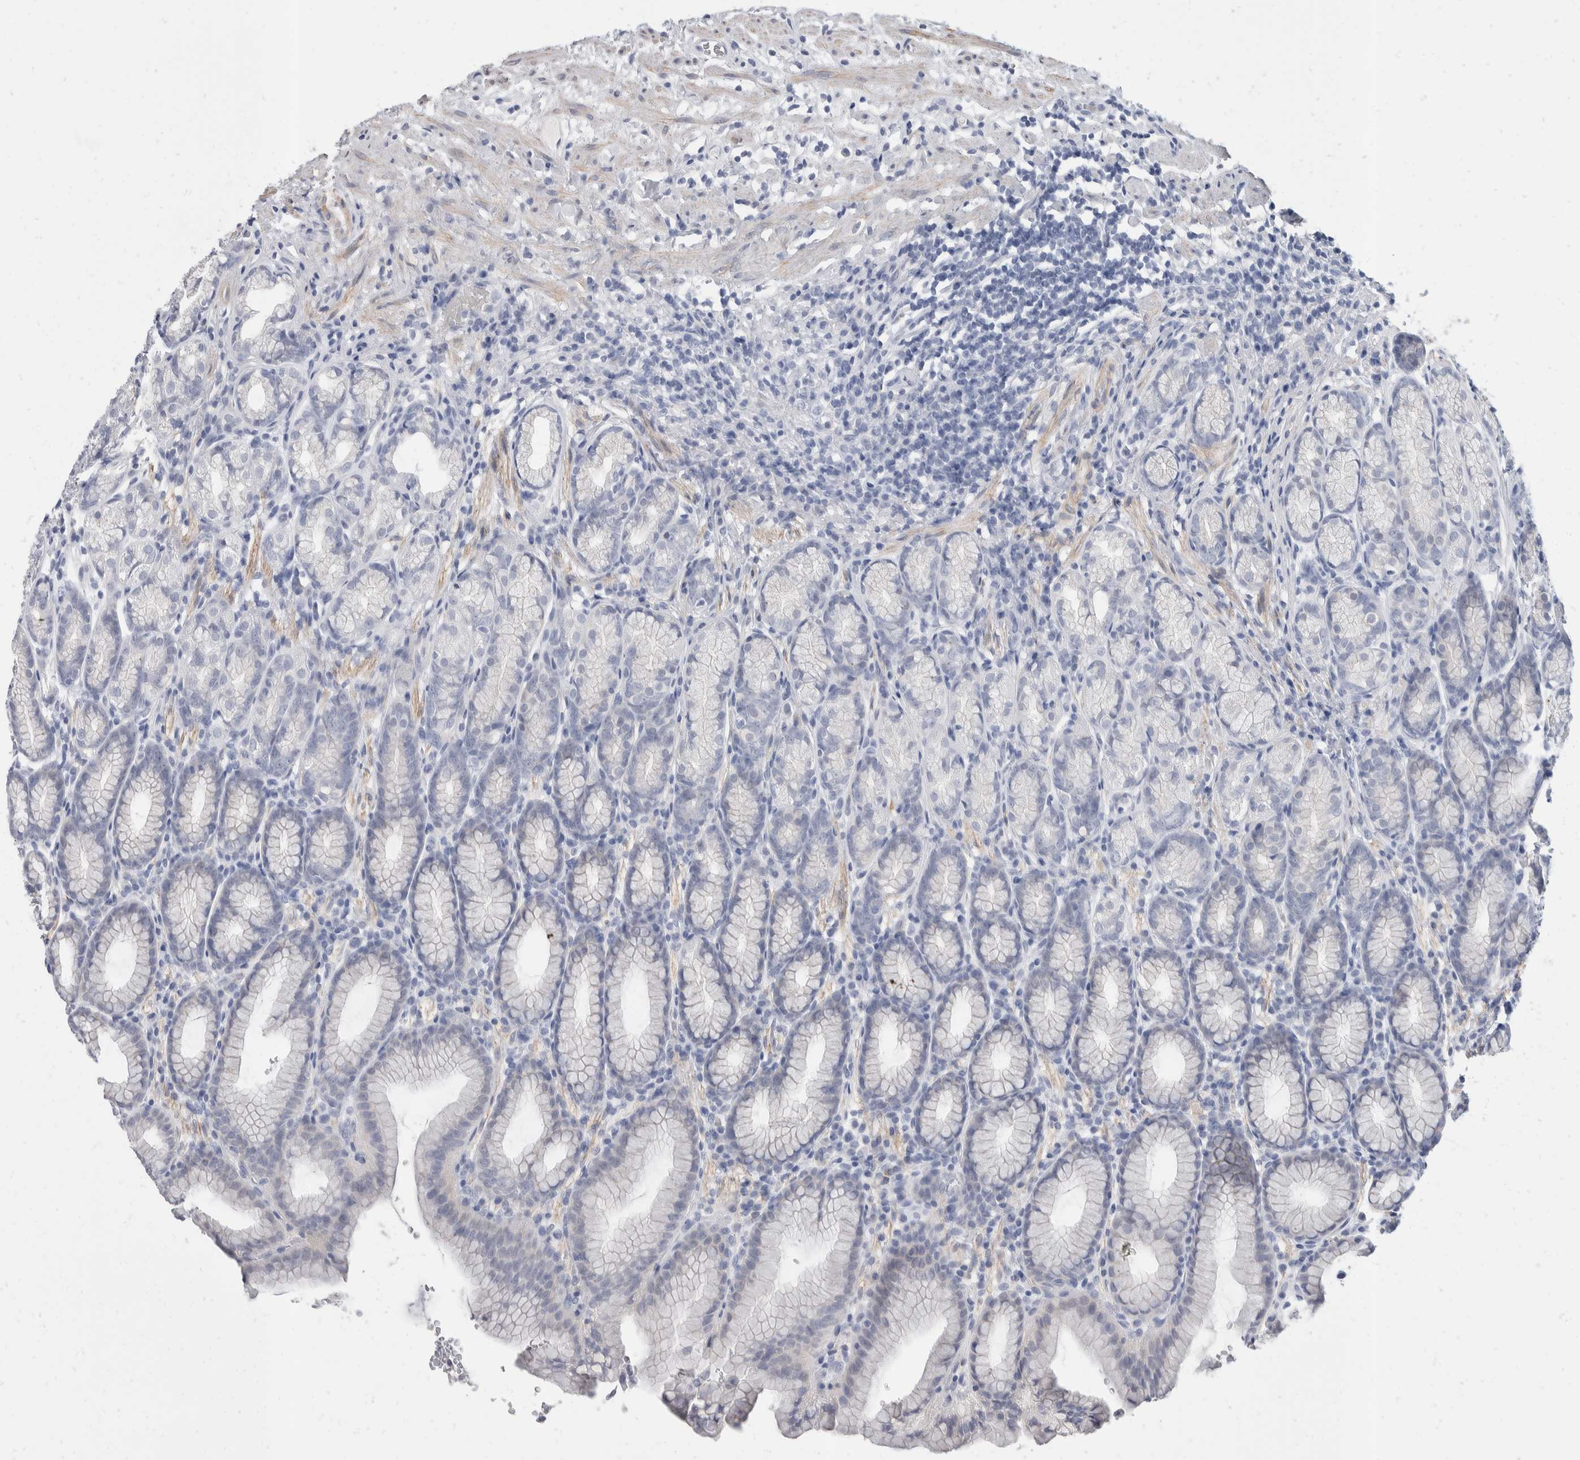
{"staining": {"intensity": "negative", "quantity": "none", "location": "none"}, "tissue": "stomach", "cell_type": "Glandular cells", "image_type": "normal", "snomed": [{"axis": "morphology", "description": "Normal tissue, NOS"}, {"axis": "topography", "description": "Stomach"}], "caption": "DAB immunohistochemical staining of normal stomach exhibits no significant staining in glandular cells.", "gene": "CATSPERD", "patient": {"sex": "male", "age": 42}}